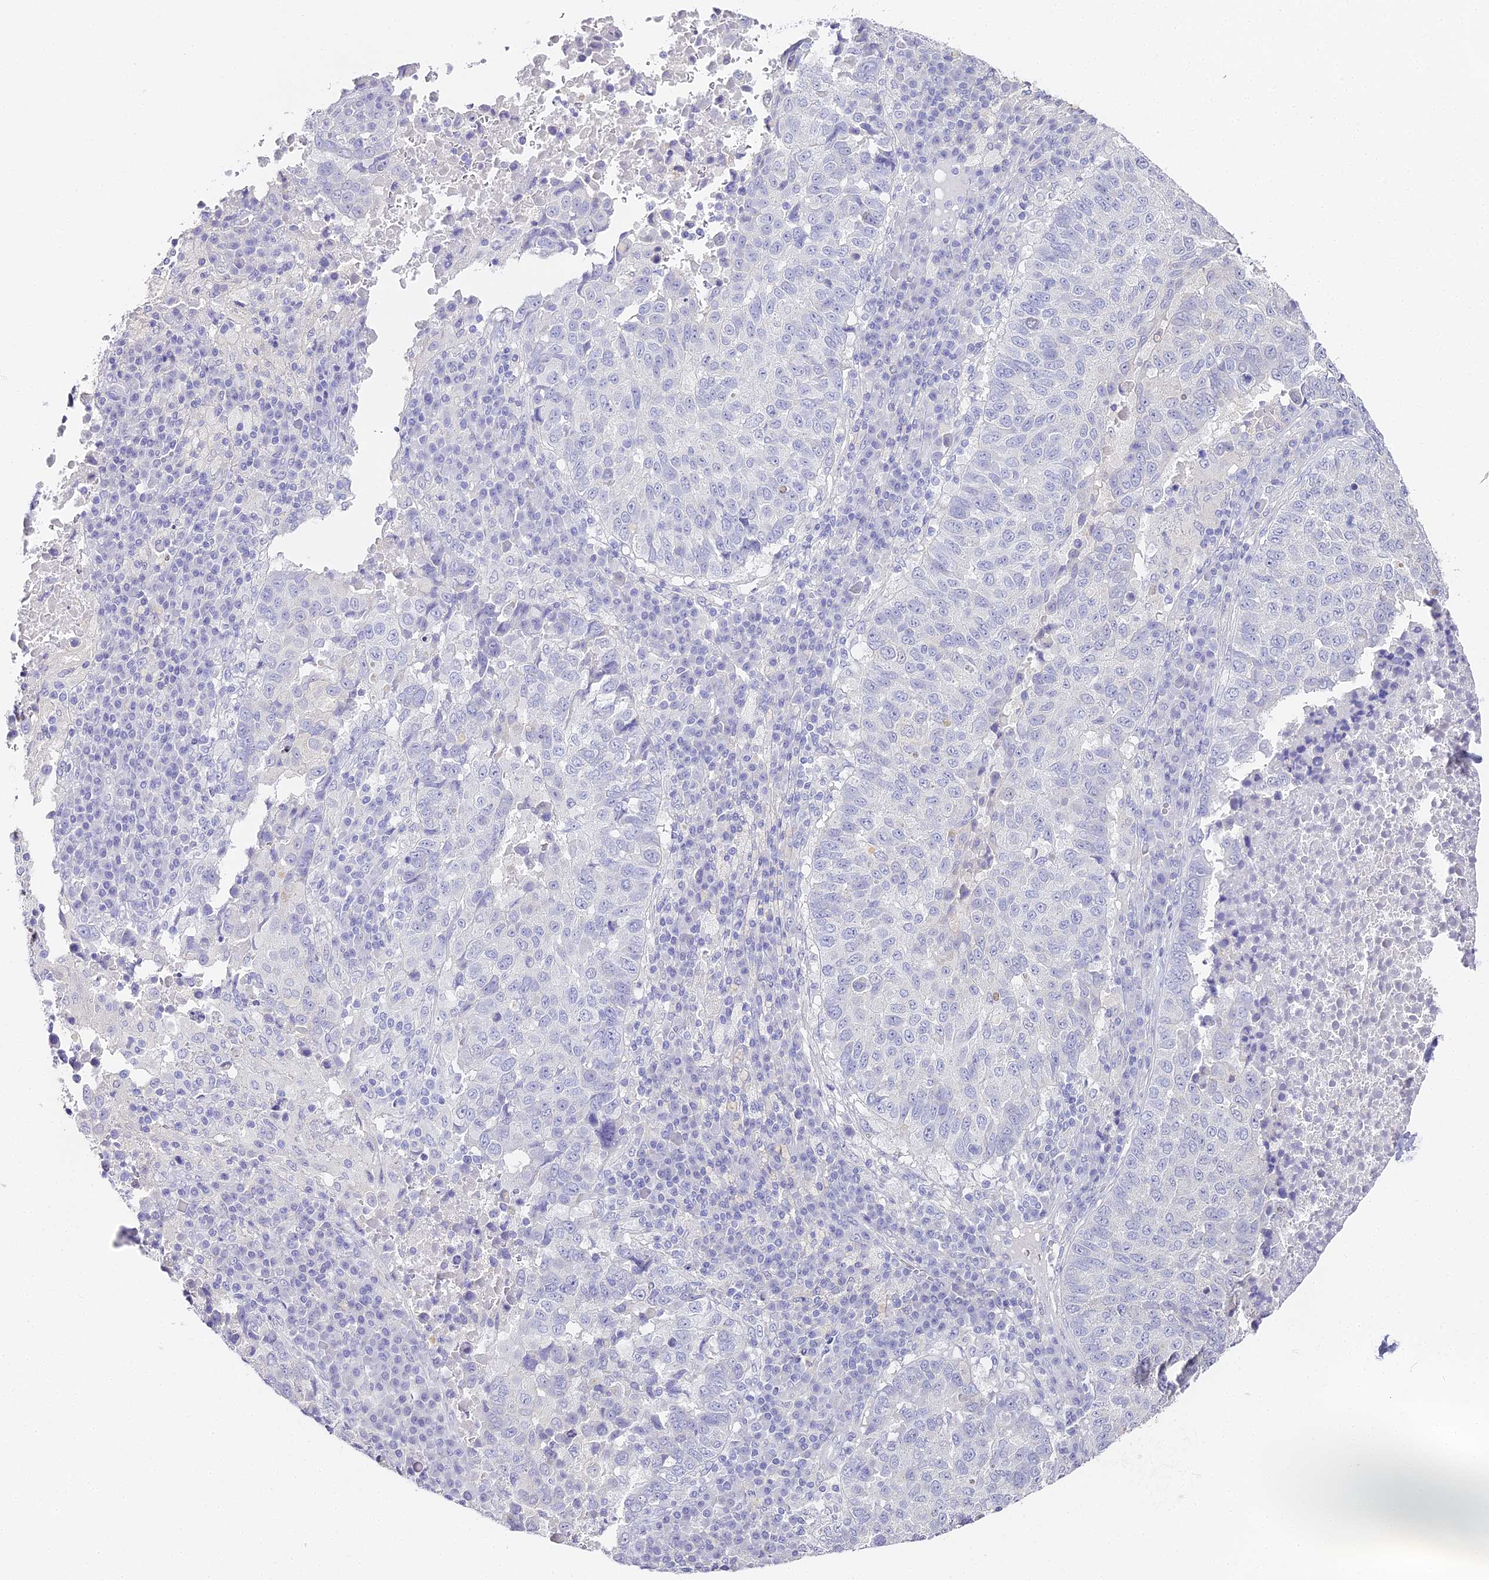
{"staining": {"intensity": "negative", "quantity": "none", "location": "none"}, "tissue": "lung cancer", "cell_type": "Tumor cells", "image_type": "cancer", "snomed": [{"axis": "morphology", "description": "Squamous cell carcinoma, NOS"}, {"axis": "topography", "description": "Lung"}], "caption": "Immunohistochemical staining of lung squamous cell carcinoma shows no significant expression in tumor cells.", "gene": "ABHD14A-ACY1", "patient": {"sex": "male", "age": 73}}